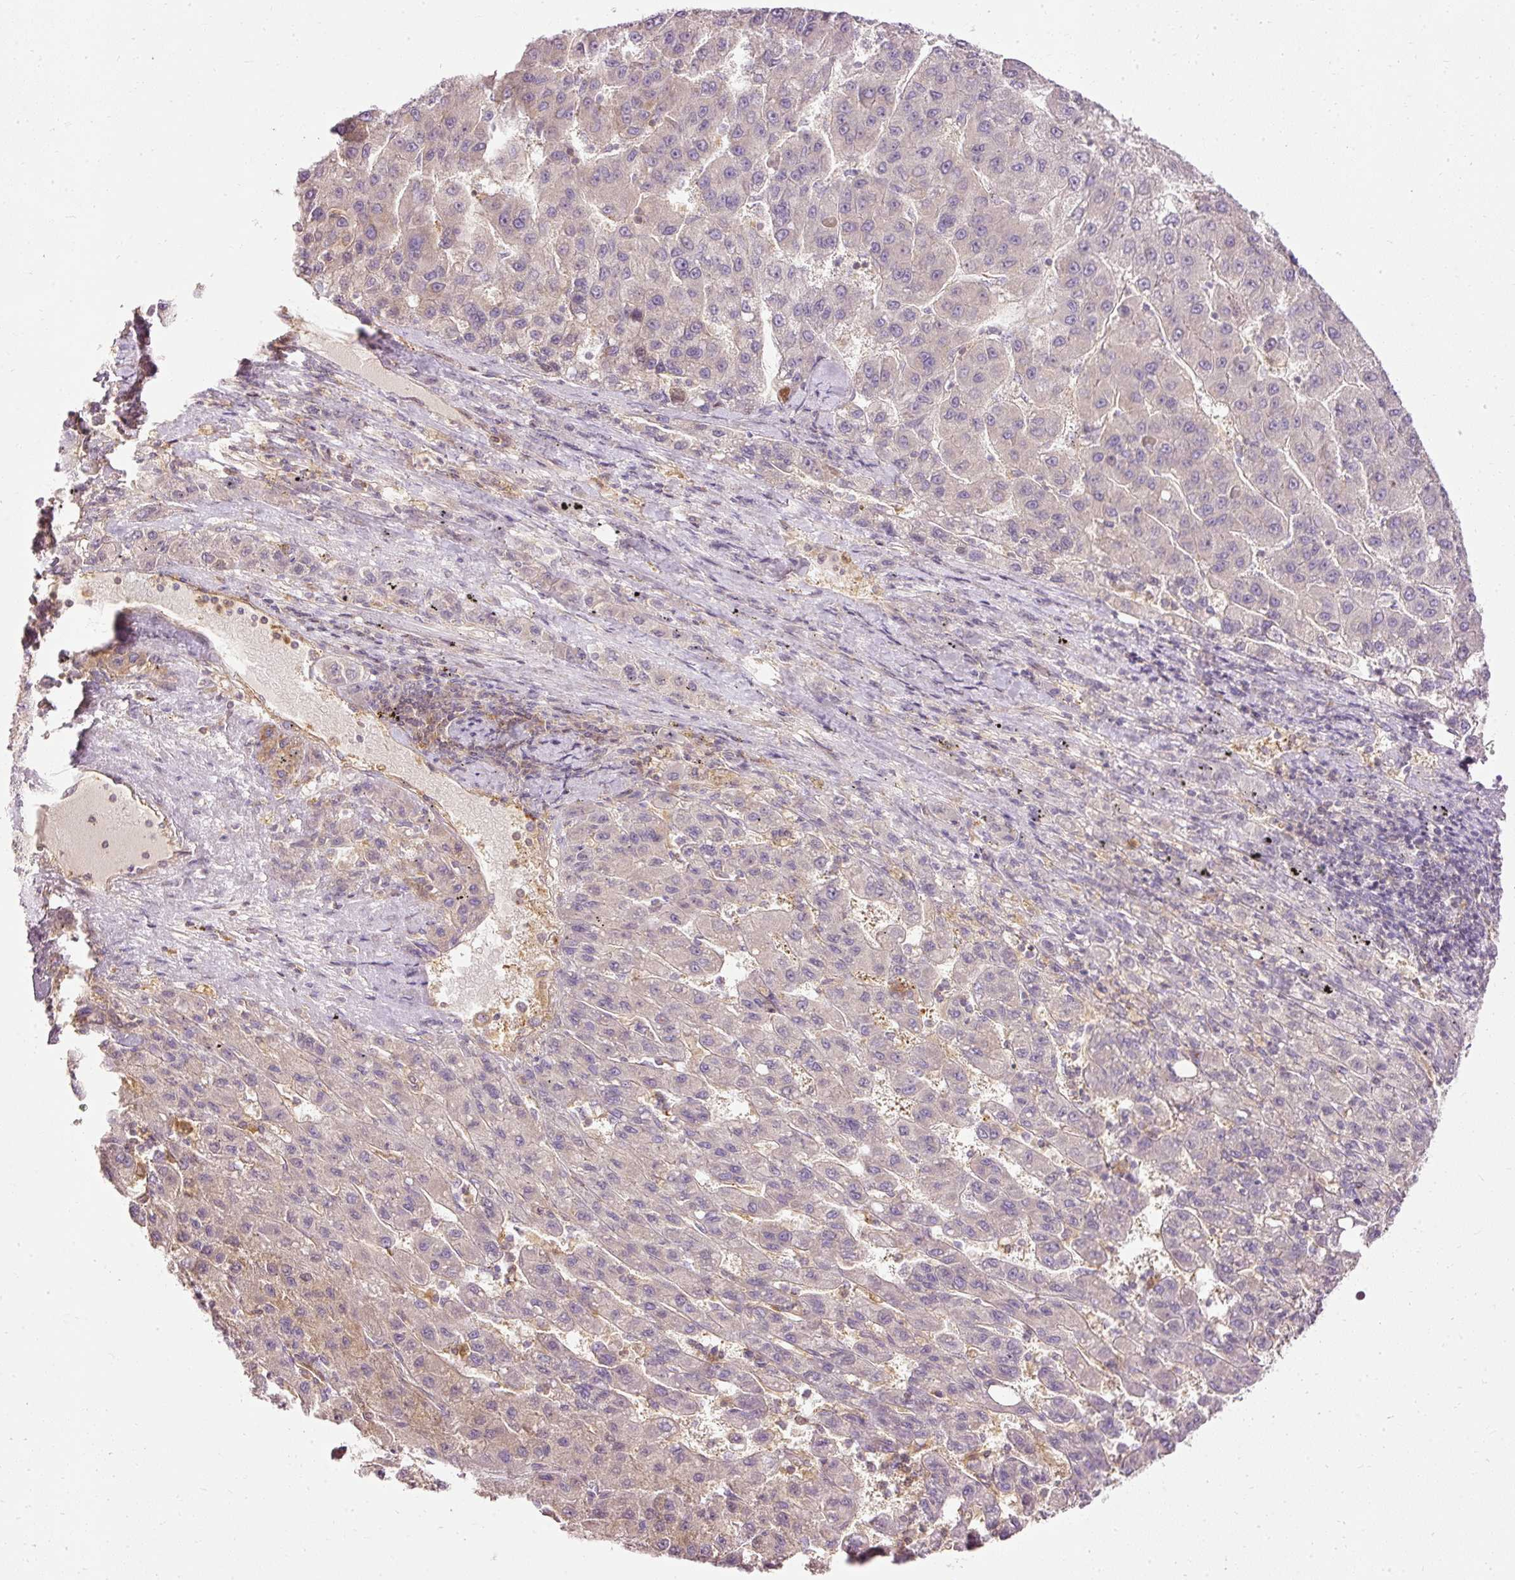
{"staining": {"intensity": "negative", "quantity": "none", "location": "none"}, "tissue": "liver cancer", "cell_type": "Tumor cells", "image_type": "cancer", "snomed": [{"axis": "morphology", "description": "Carcinoma, Hepatocellular, NOS"}, {"axis": "topography", "description": "Liver"}], "caption": "Liver cancer was stained to show a protein in brown. There is no significant staining in tumor cells.", "gene": "ARMH3", "patient": {"sex": "female", "age": 82}}